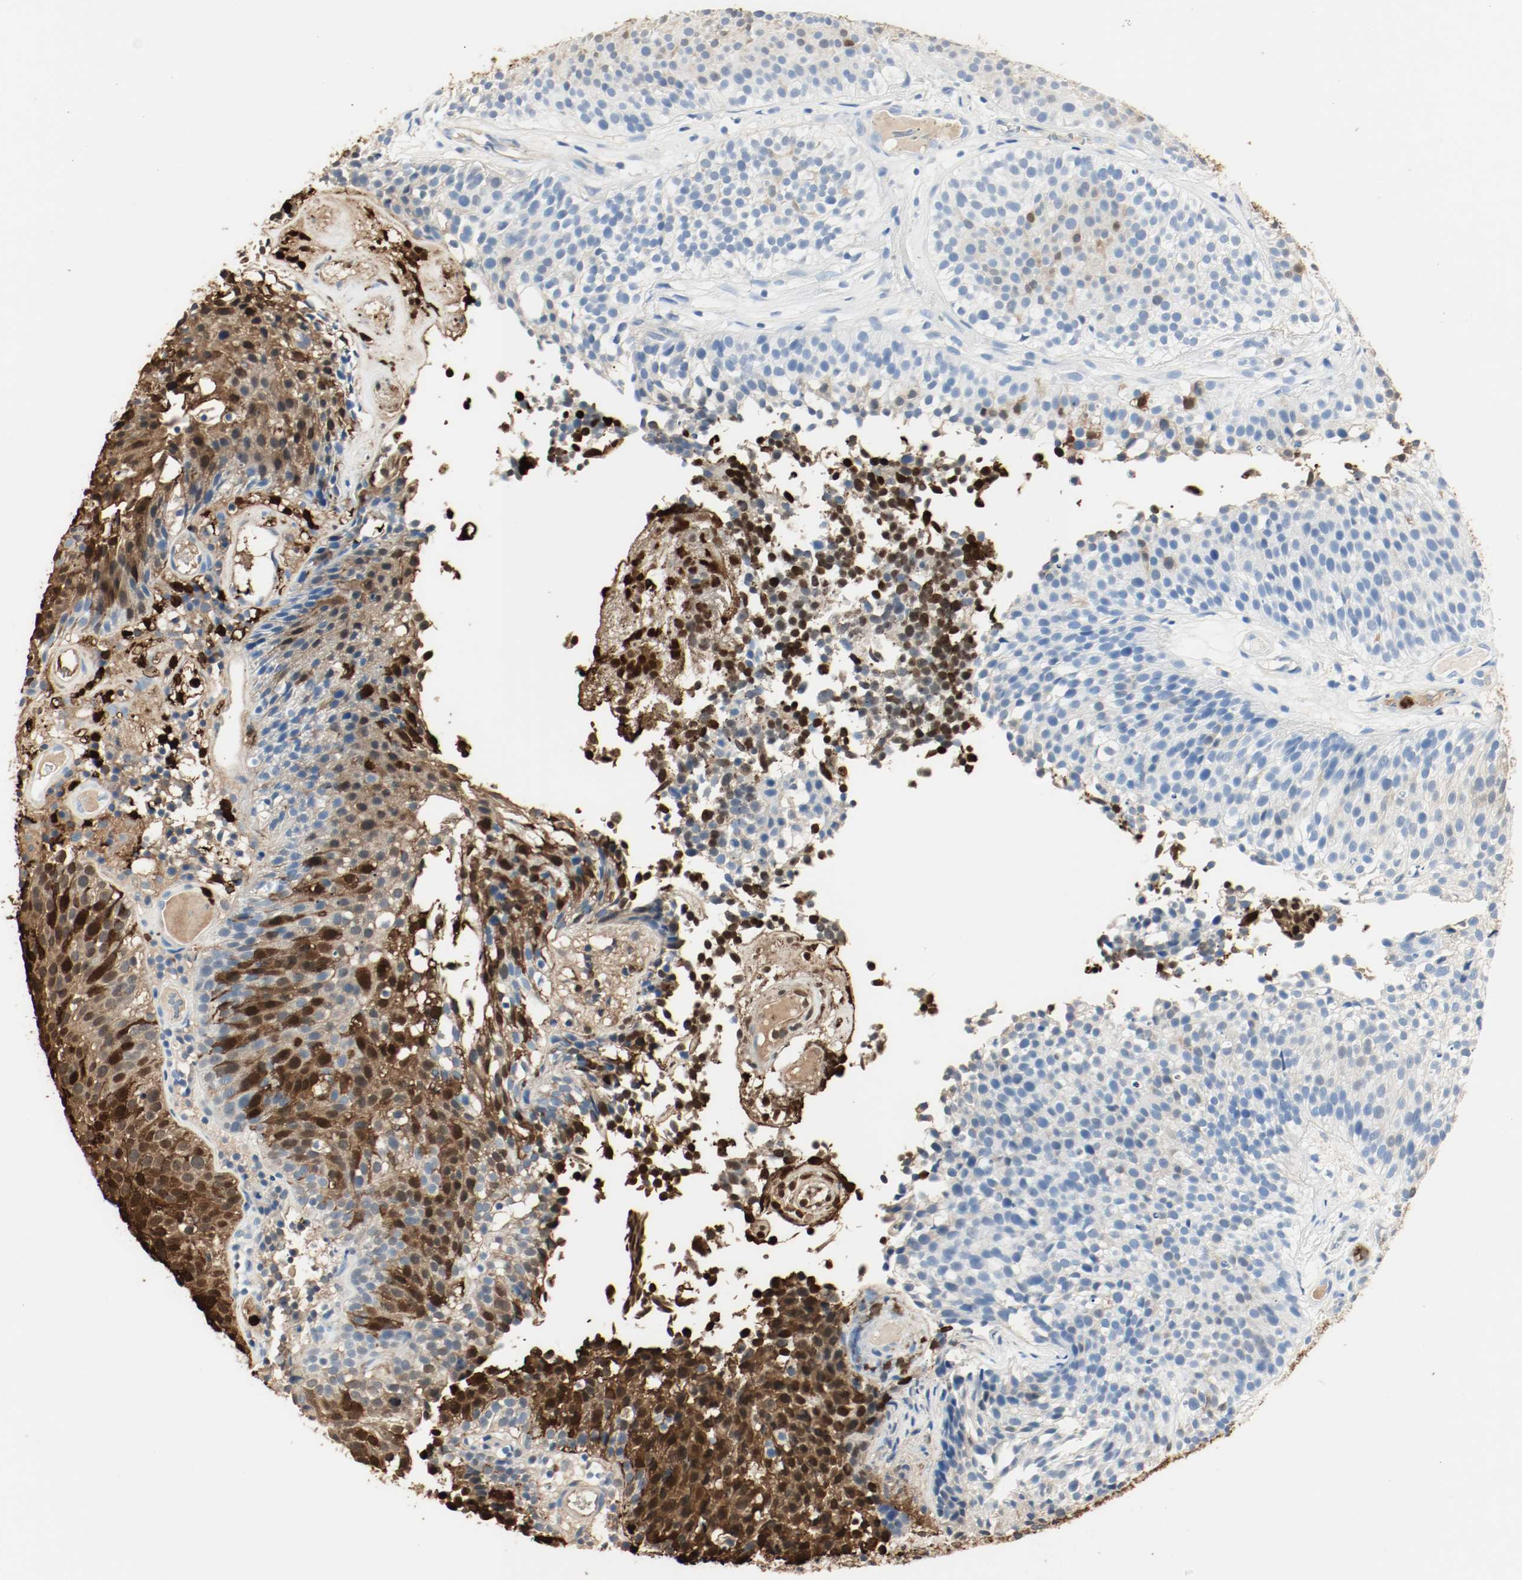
{"staining": {"intensity": "strong", "quantity": "25%-75%", "location": "cytoplasmic/membranous,nuclear"}, "tissue": "urothelial cancer", "cell_type": "Tumor cells", "image_type": "cancer", "snomed": [{"axis": "morphology", "description": "Urothelial carcinoma, Low grade"}, {"axis": "topography", "description": "Urinary bladder"}], "caption": "Immunohistochemistry staining of urothelial carcinoma (low-grade), which shows high levels of strong cytoplasmic/membranous and nuclear expression in about 25%-75% of tumor cells indicating strong cytoplasmic/membranous and nuclear protein positivity. The staining was performed using DAB (brown) for protein detection and nuclei were counterstained in hematoxylin (blue).", "gene": "S100A9", "patient": {"sex": "male", "age": 85}}